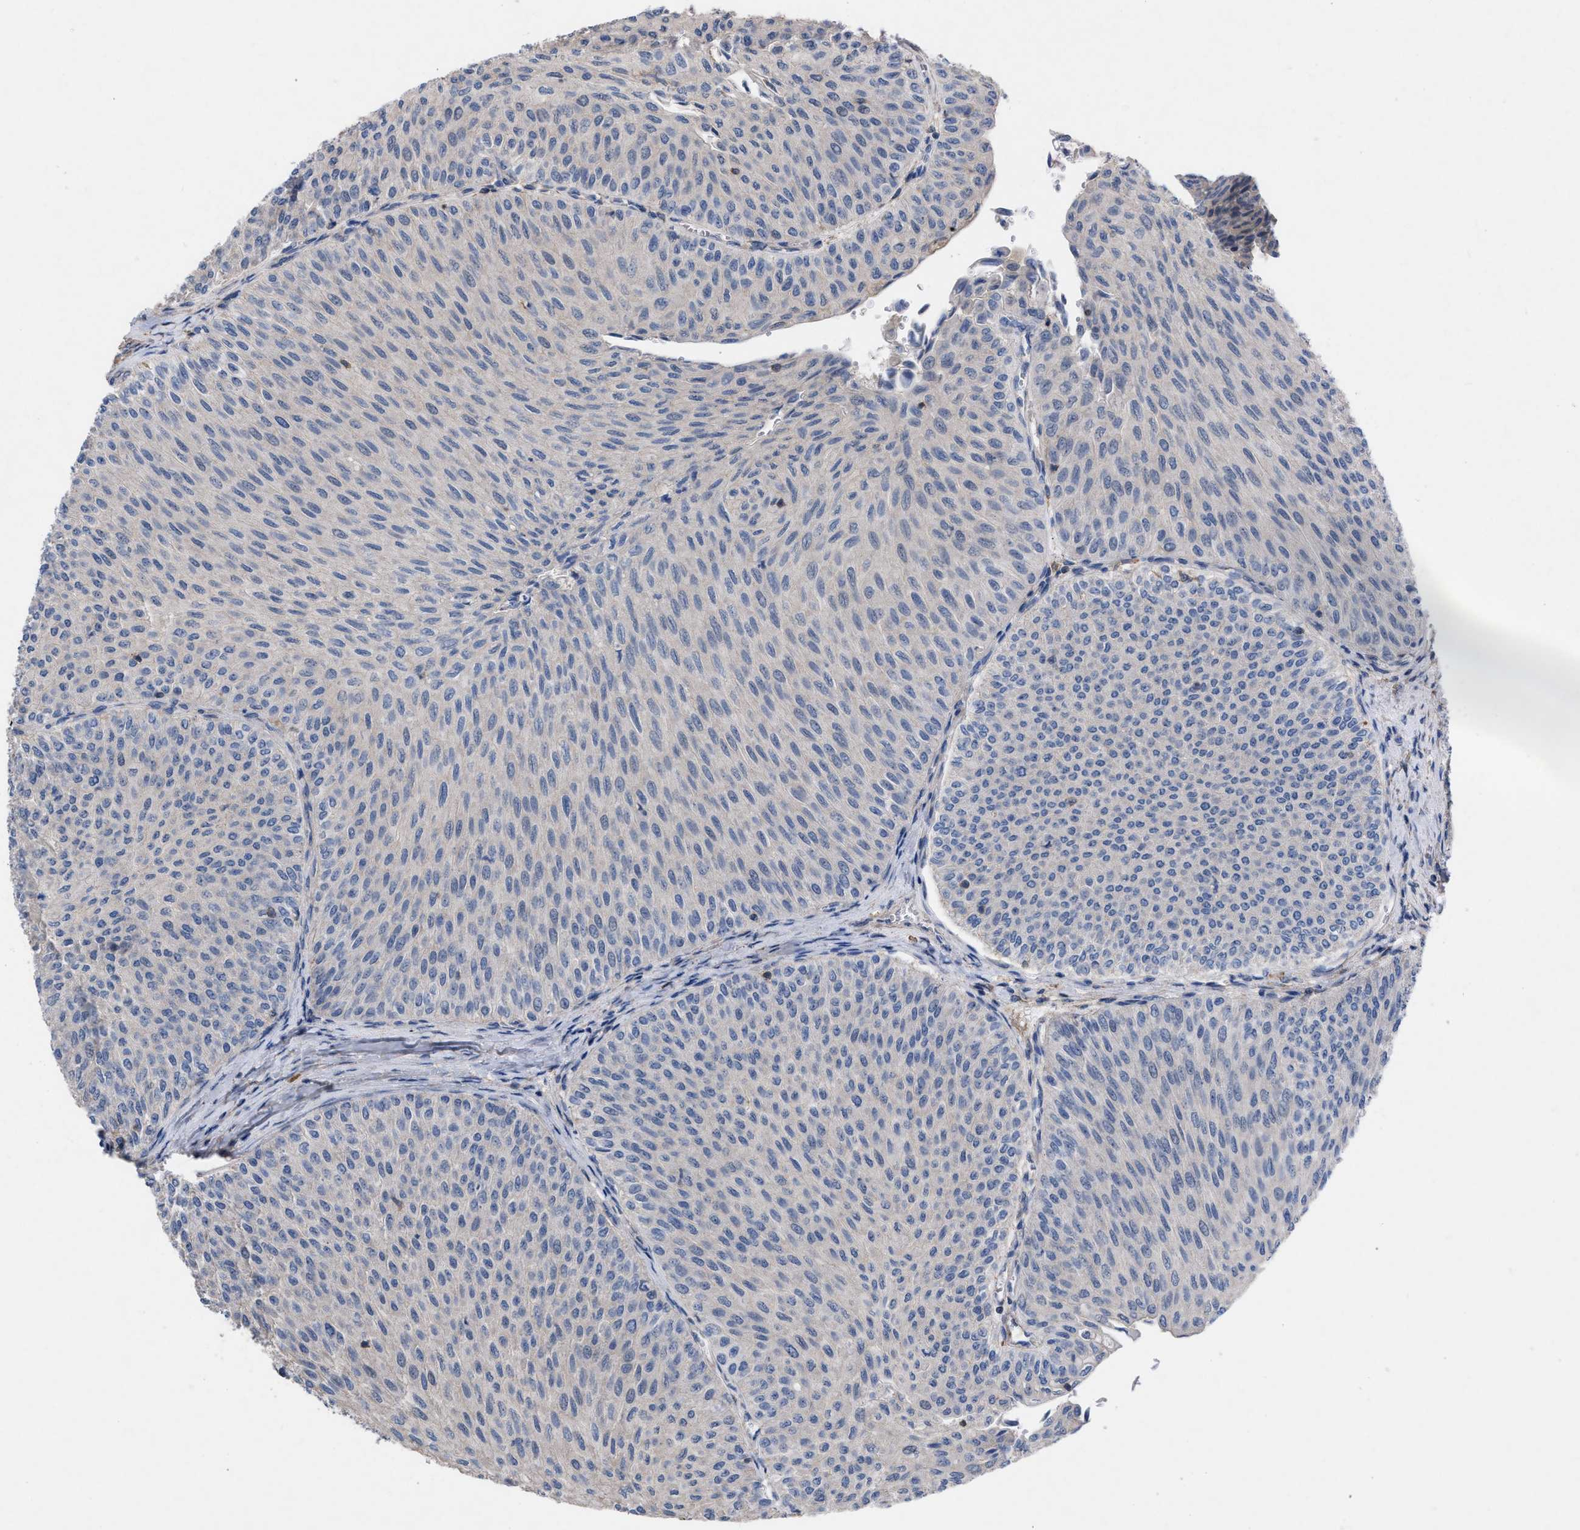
{"staining": {"intensity": "negative", "quantity": "none", "location": "none"}, "tissue": "urothelial cancer", "cell_type": "Tumor cells", "image_type": "cancer", "snomed": [{"axis": "morphology", "description": "Urothelial carcinoma, Low grade"}, {"axis": "topography", "description": "Urinary bladder"}], "caption": "High power microscopy photomicrograph of an IHC image of urothelial cancer, revealing no significant positivity in tumor cells.", "gene": "TMEM131", "patient": {"sex": "male", "age": 78}}